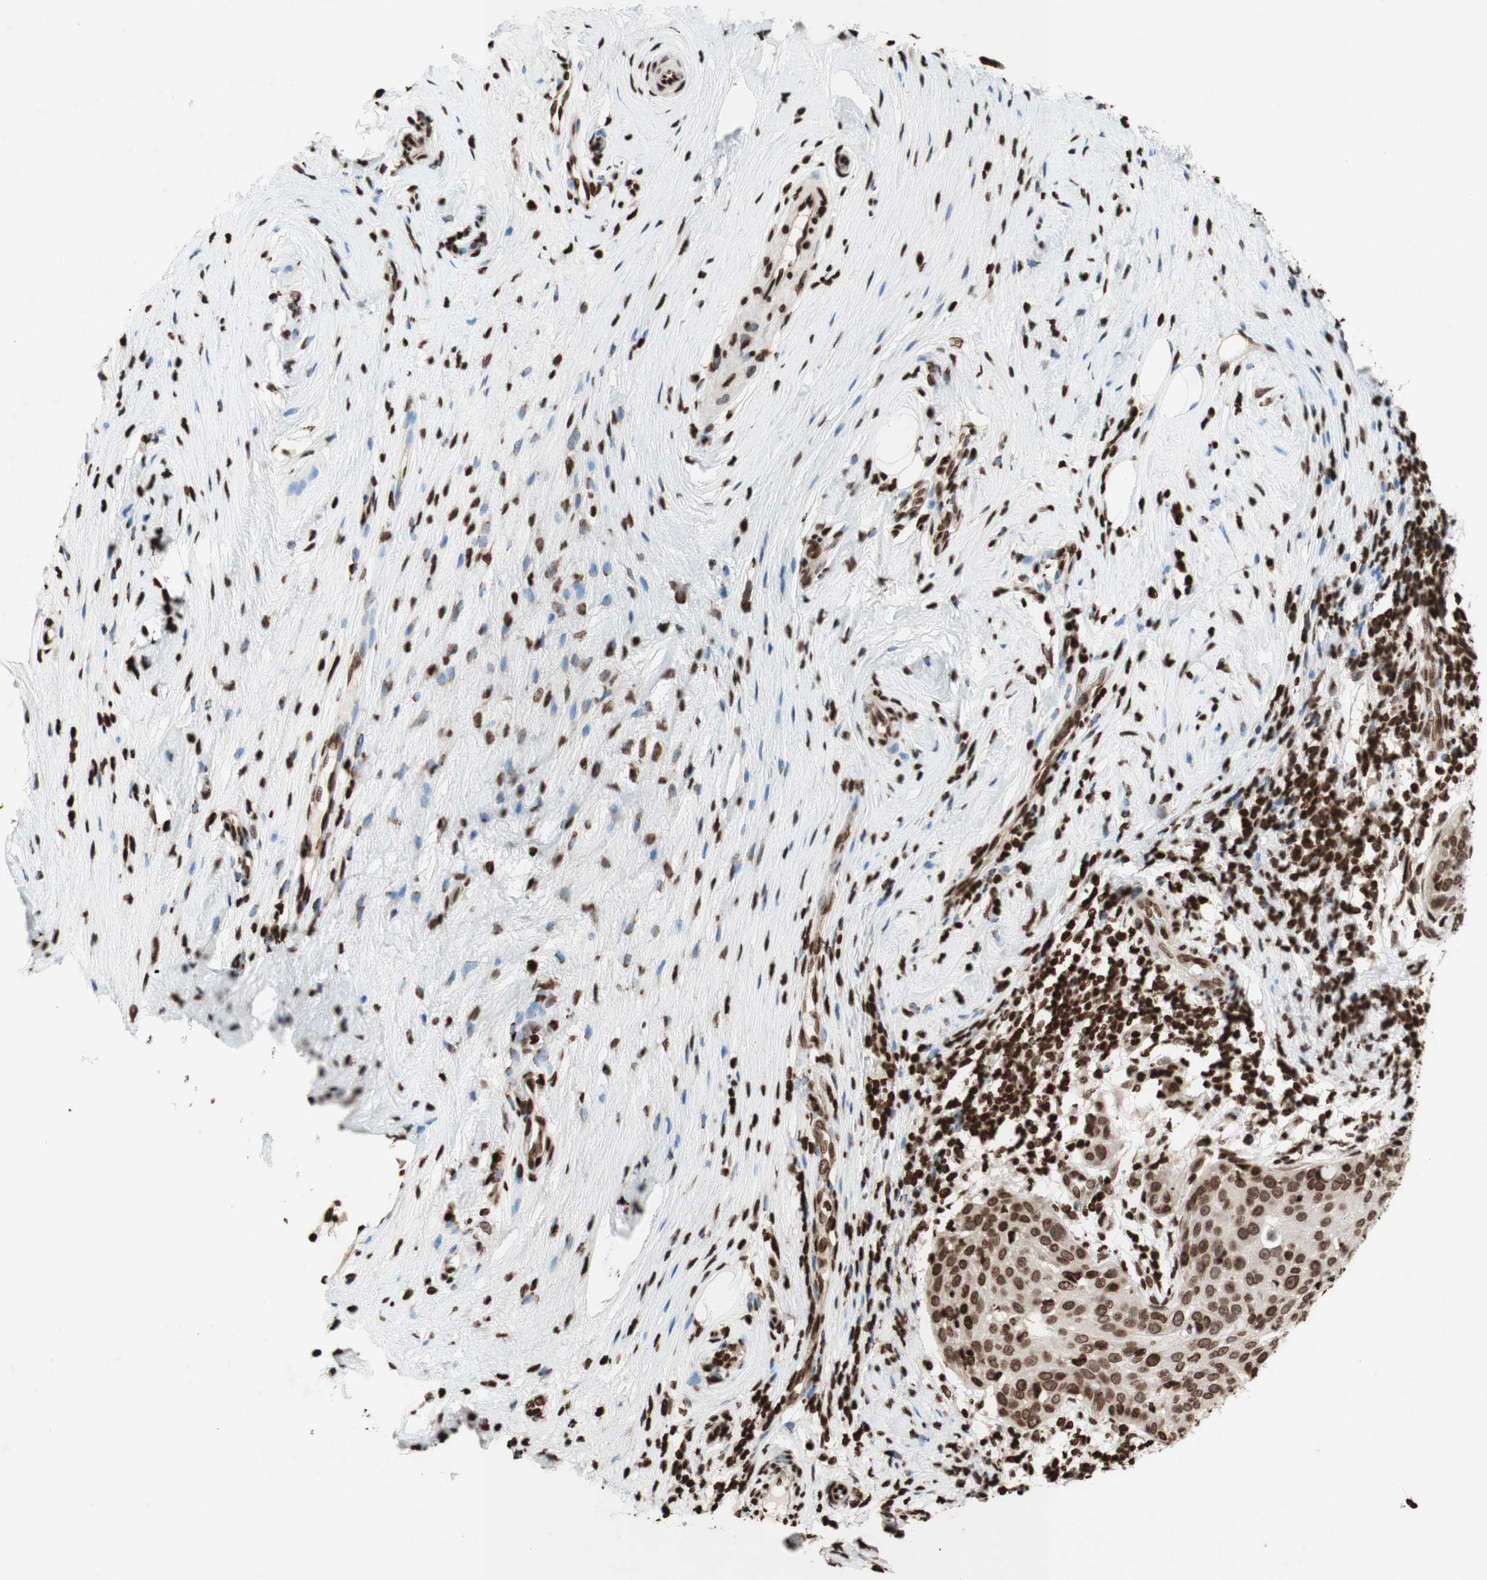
{"staining": {"intensity": "moderate", "quantity": ">75%", "location": "nuclear"}, "tissue": "cervical cancer", "cell_type": "Tumor cells", "image_type": "cancer", "snomed": [{"axis": "morphology", "description": "Squamous cell carcinoma, NOS"}, {"axis": "topography", "description": "Cervix"}], "caption": "Approximately >75% of tumor cells in human cervical cancer (squamous cell carcinoma) exhibit moderate nuclear protein staining as visualized by brown immunohistochemical staining.", "gene": "NCOA3", "patient": {"sex": "female", "age": 51}}